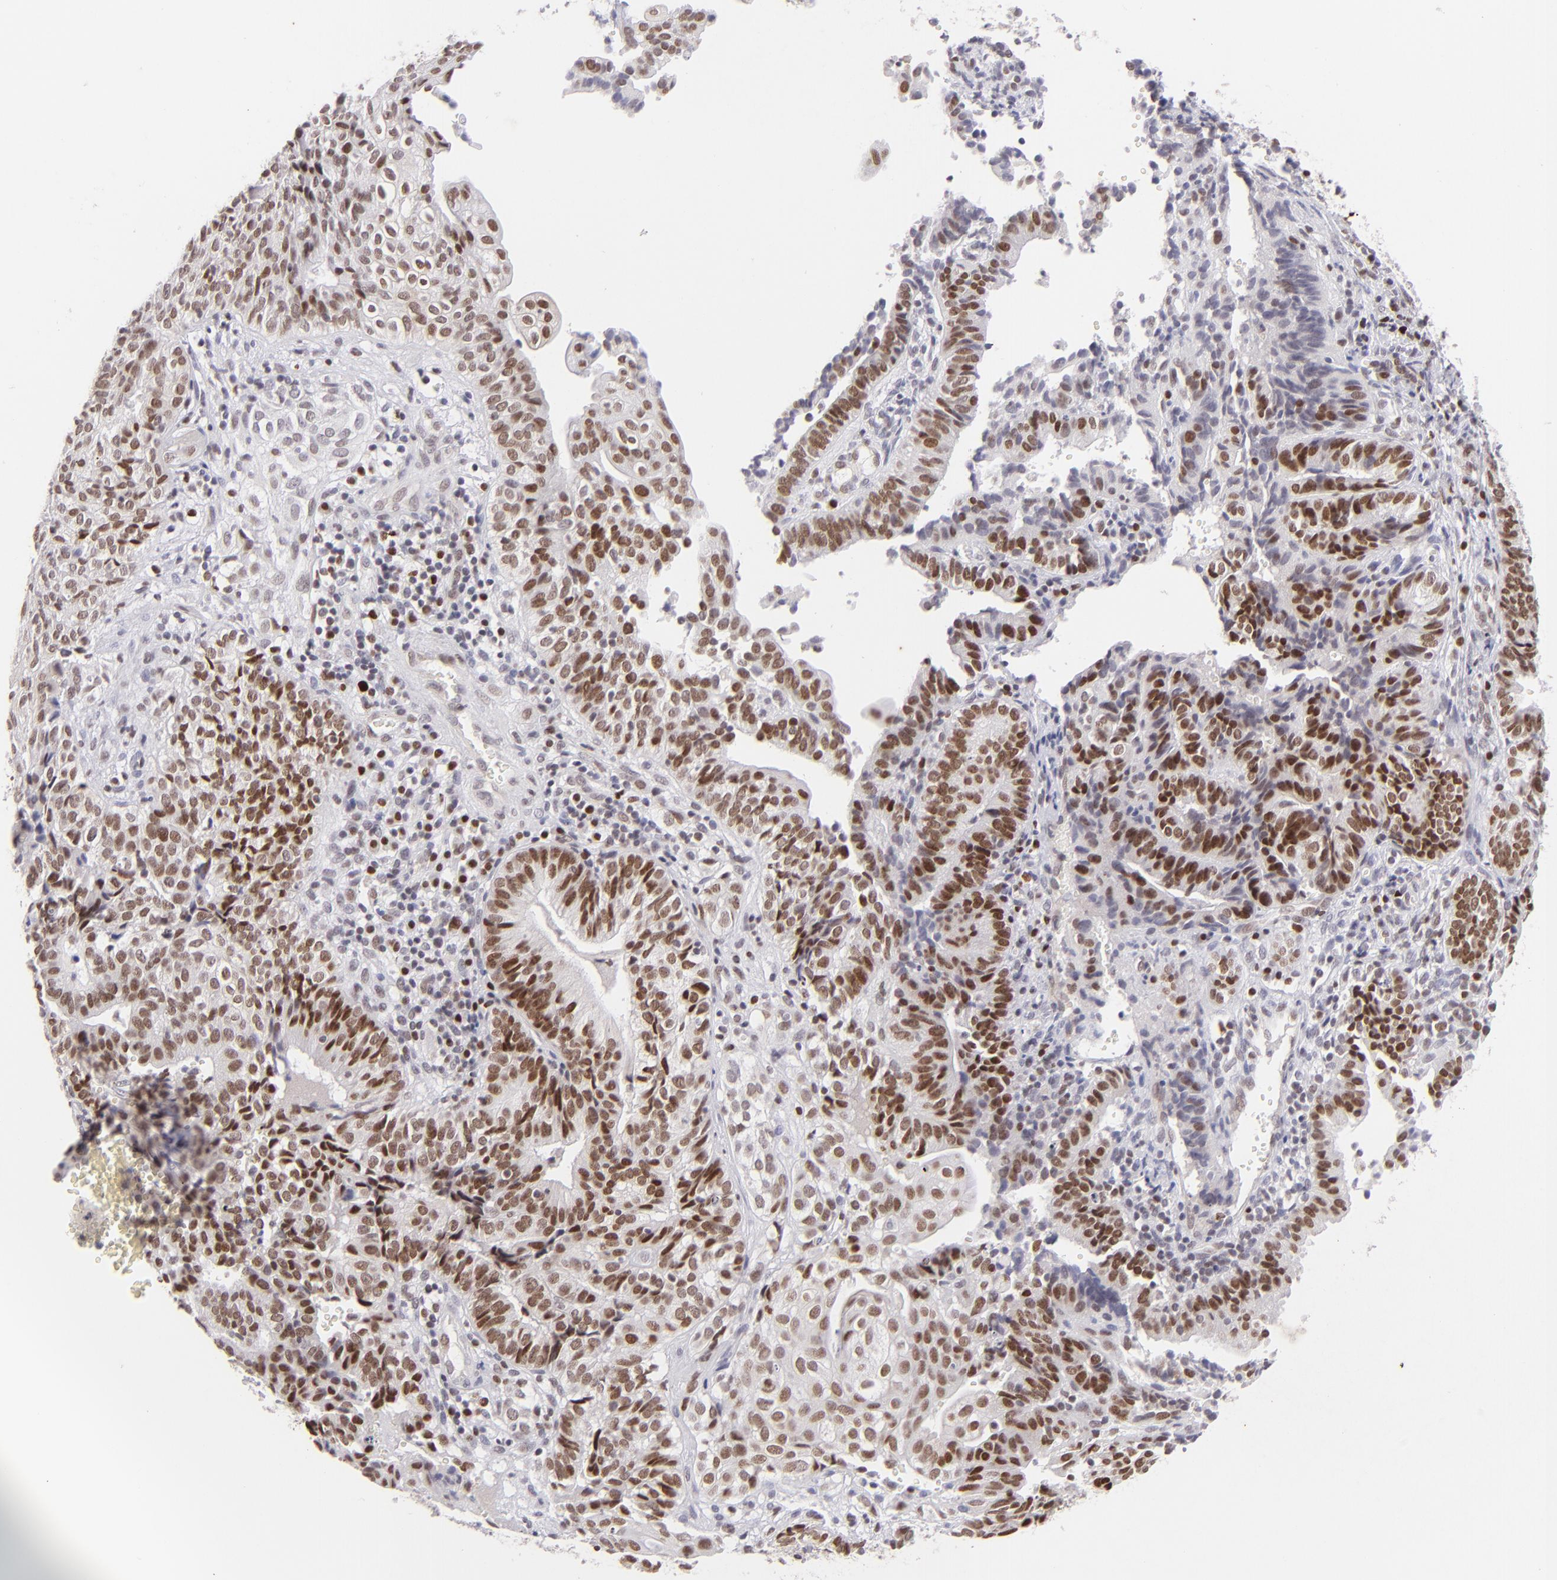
{"staining": {"intensity": "strong", "quantity": ">75%", "location": "nuclear"}, "tissue": "cervical cancer", "cell_type": "Tumor cells", "image_type": "cancer", "snomed": [{"axis": "morphology", "description": "Adenocarcinoma, NOS"}, {"axis": "topography", "description": "Cervix"}], "caption": "Immunohistochemical staining of human cervical cancer displays high levels of strong nuclear staining in about >75% of tumor cells. (brown staining indicates protein expression, while blue staining denotes nuclei).", "gene": "POU2F1", "patient": {"sex": "female", "age": 60}}